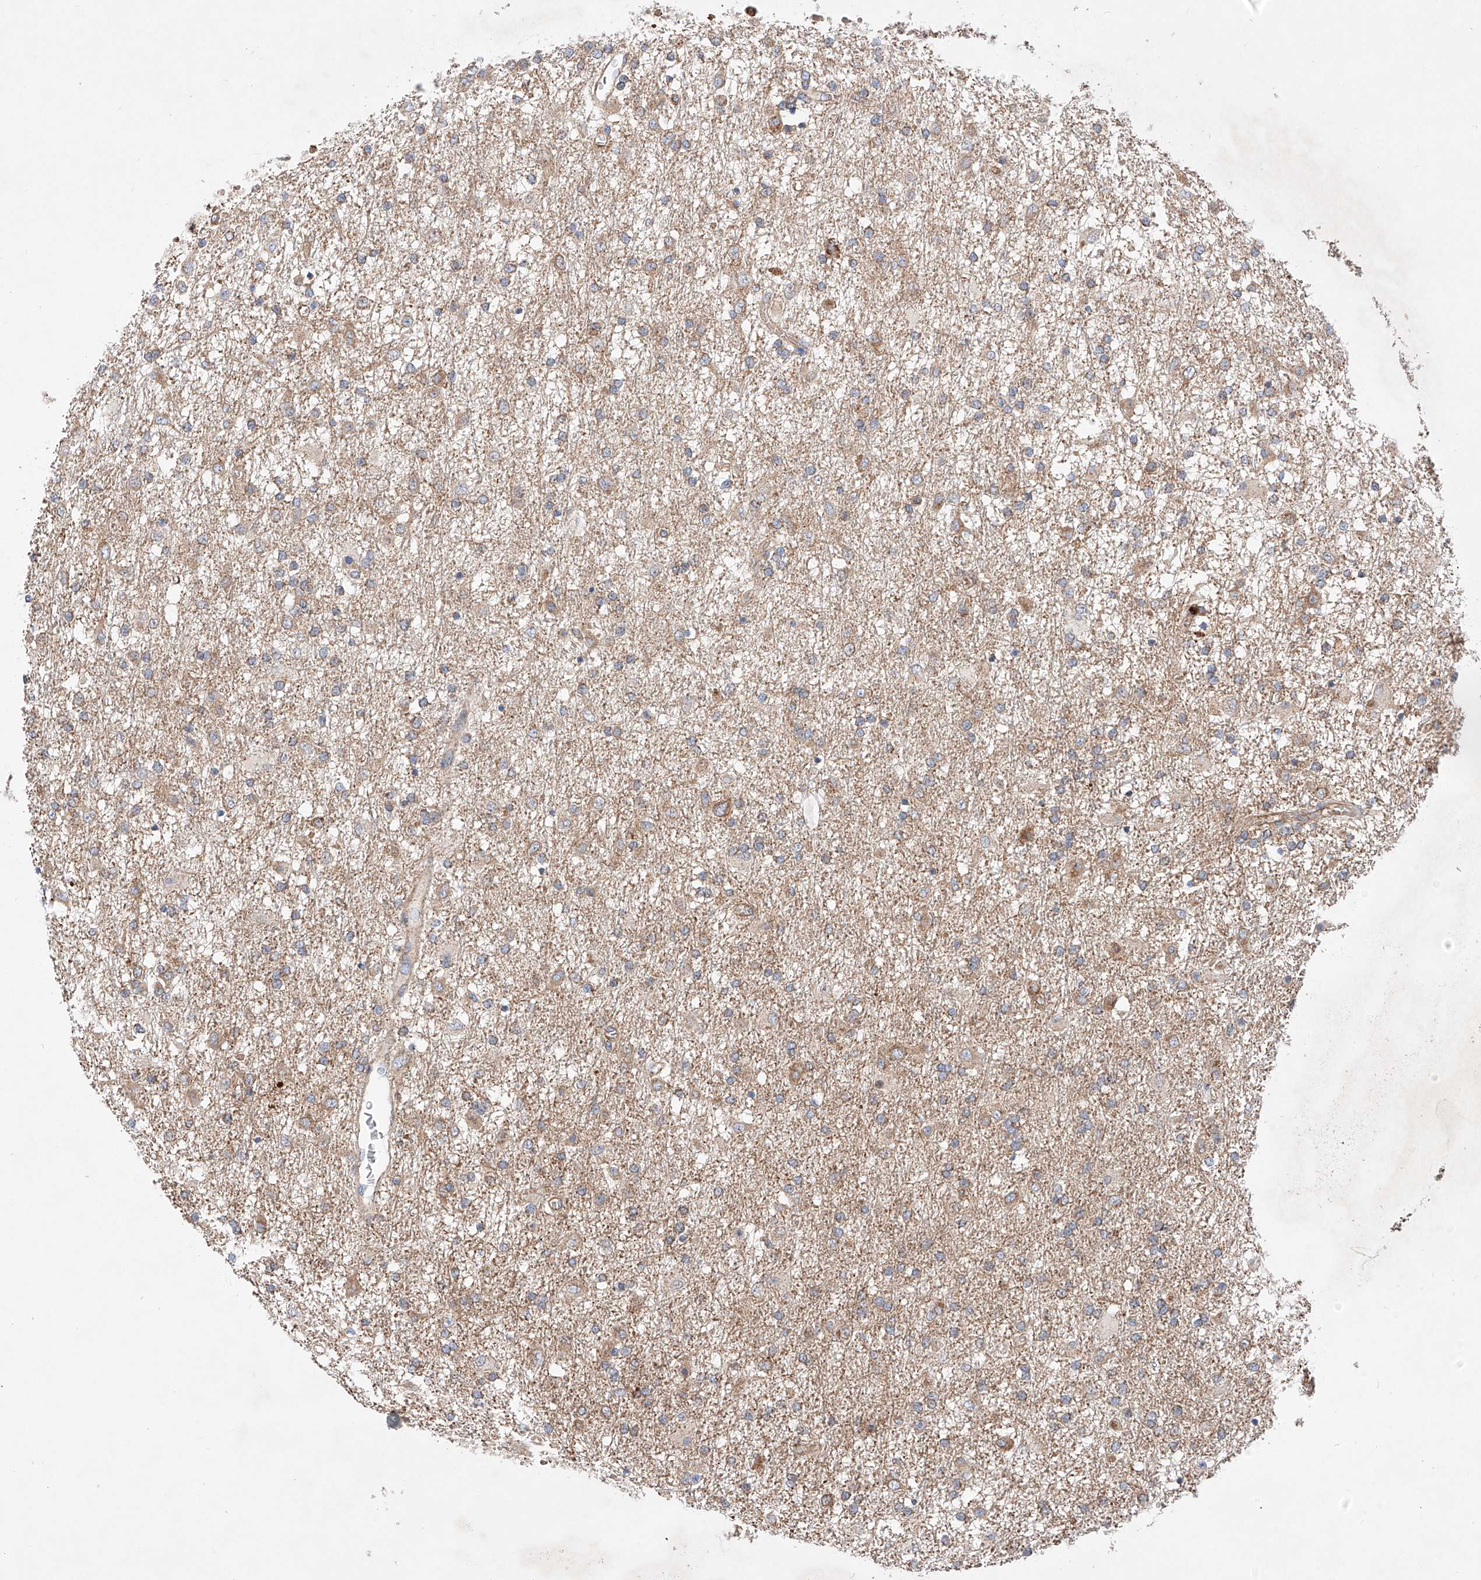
{"staining": {"intensity": "weak", "quantity": "25%-75%", "location": "cytoplasmic/membranous"}, "tissue": "glioma", "cell_type": "Tumor cells", "image_type": "cancer", "snomed": [{"axis": "morphology", "description": "Glioma, malignant, Low grade"}, {"axis": "topography", "description": "Brain"}], "caption": "The immunohistochemical stain highlights weak cytoplasmic/membranous positivity in tumor cells of glioma tissue.", "gene": "NR1D1", "patient": {"sex": "male", "age": 65}}